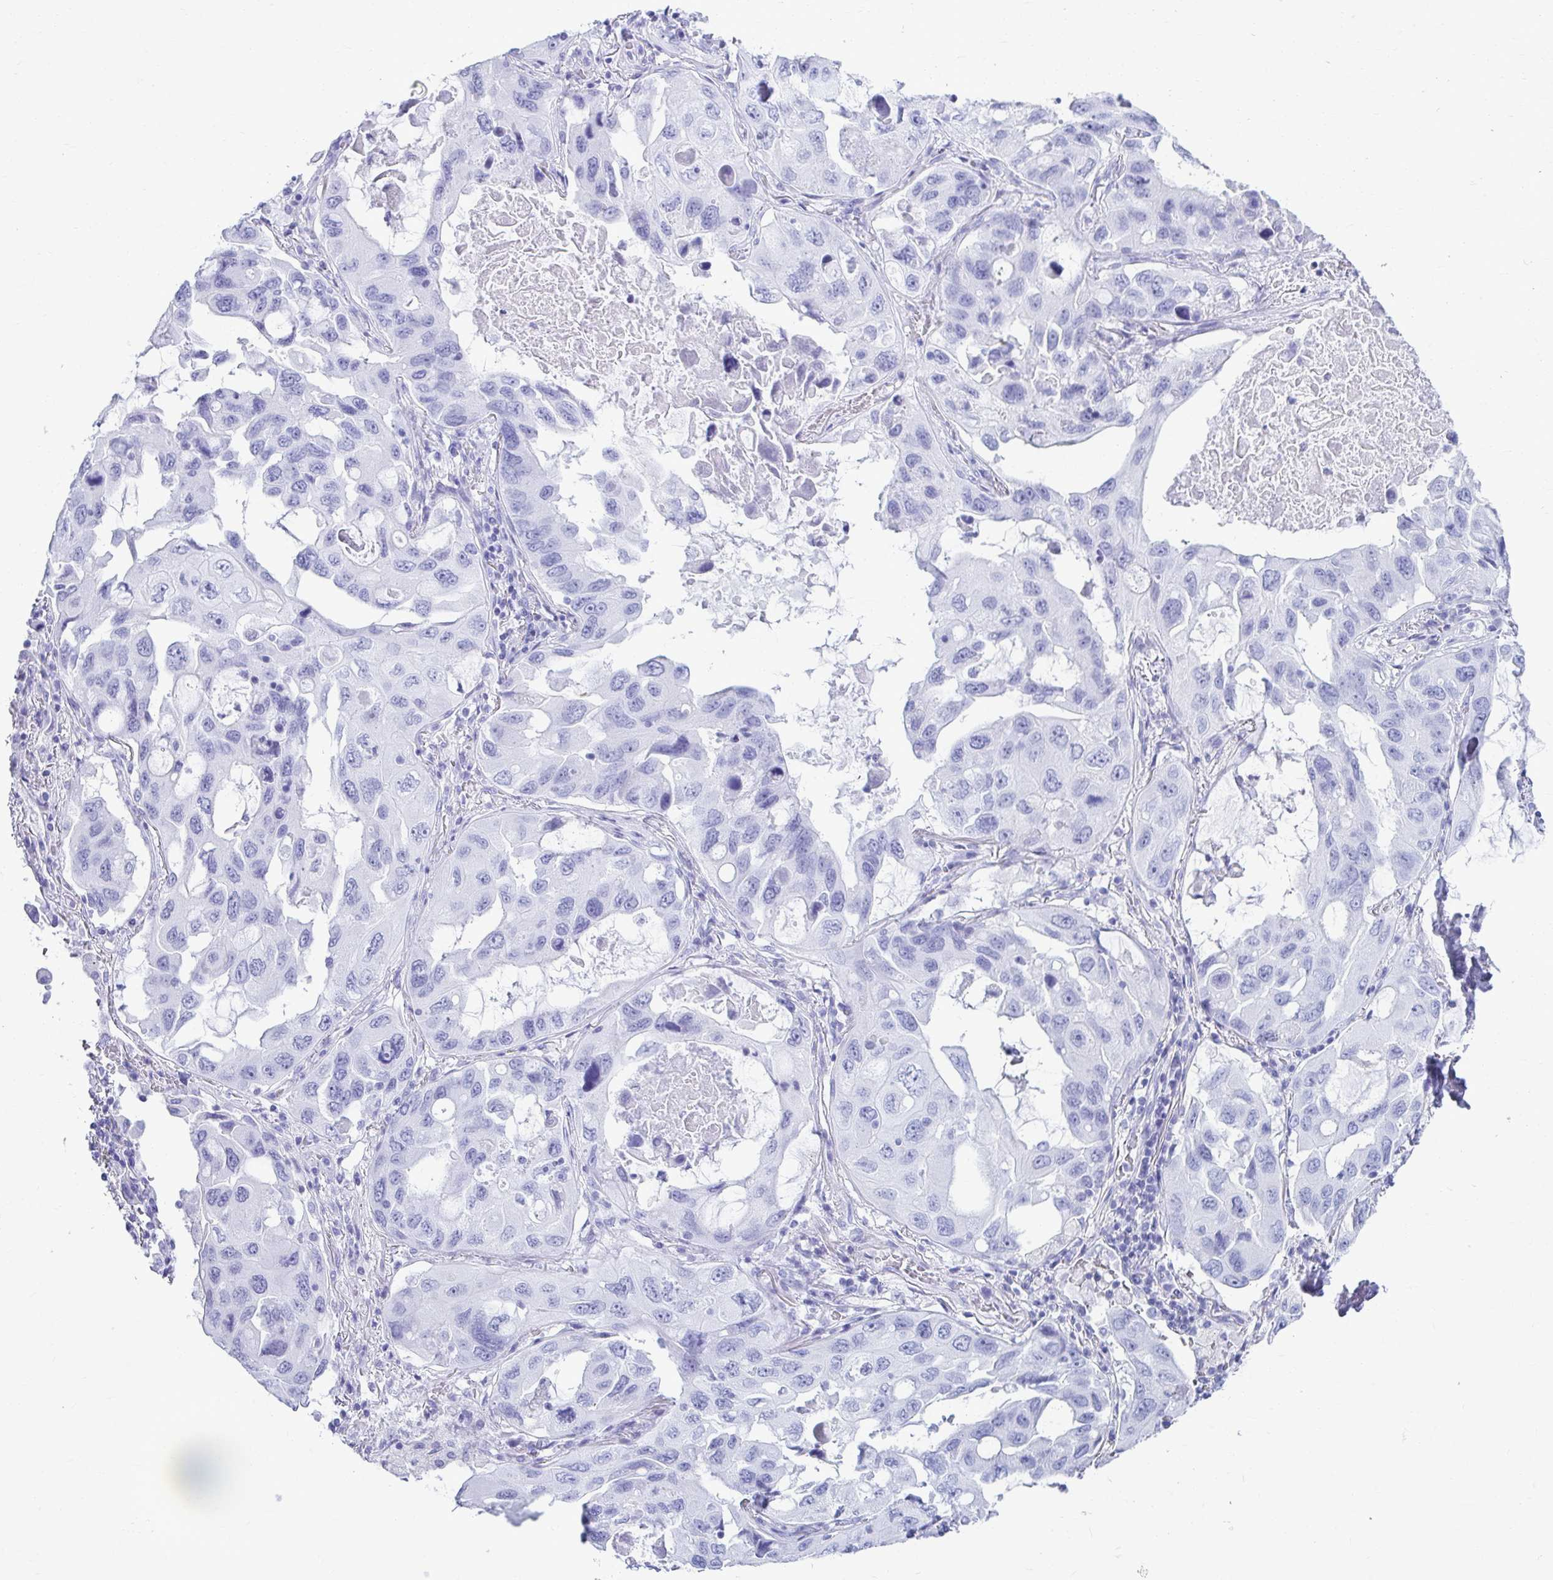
{"staining": {"intensity": "negative", "quantity": "none", "location": "none"}, "tissue": "lung cancer", "cell_type": "Tumor cells", "image_type": "cancer", "snomed": [{"axis": "morphology", "description": "Squamous cell carcinoma, NOS"}, {"axis": "topography", "description": "Lung"}], "caption": "A high-resolution micrograph shows immunohistochemistry staining of lung cancer, which shows no significant positivity in tumor cells.", "gene": "ATP4B", "patient": {"sex": "female", "age": 73}}